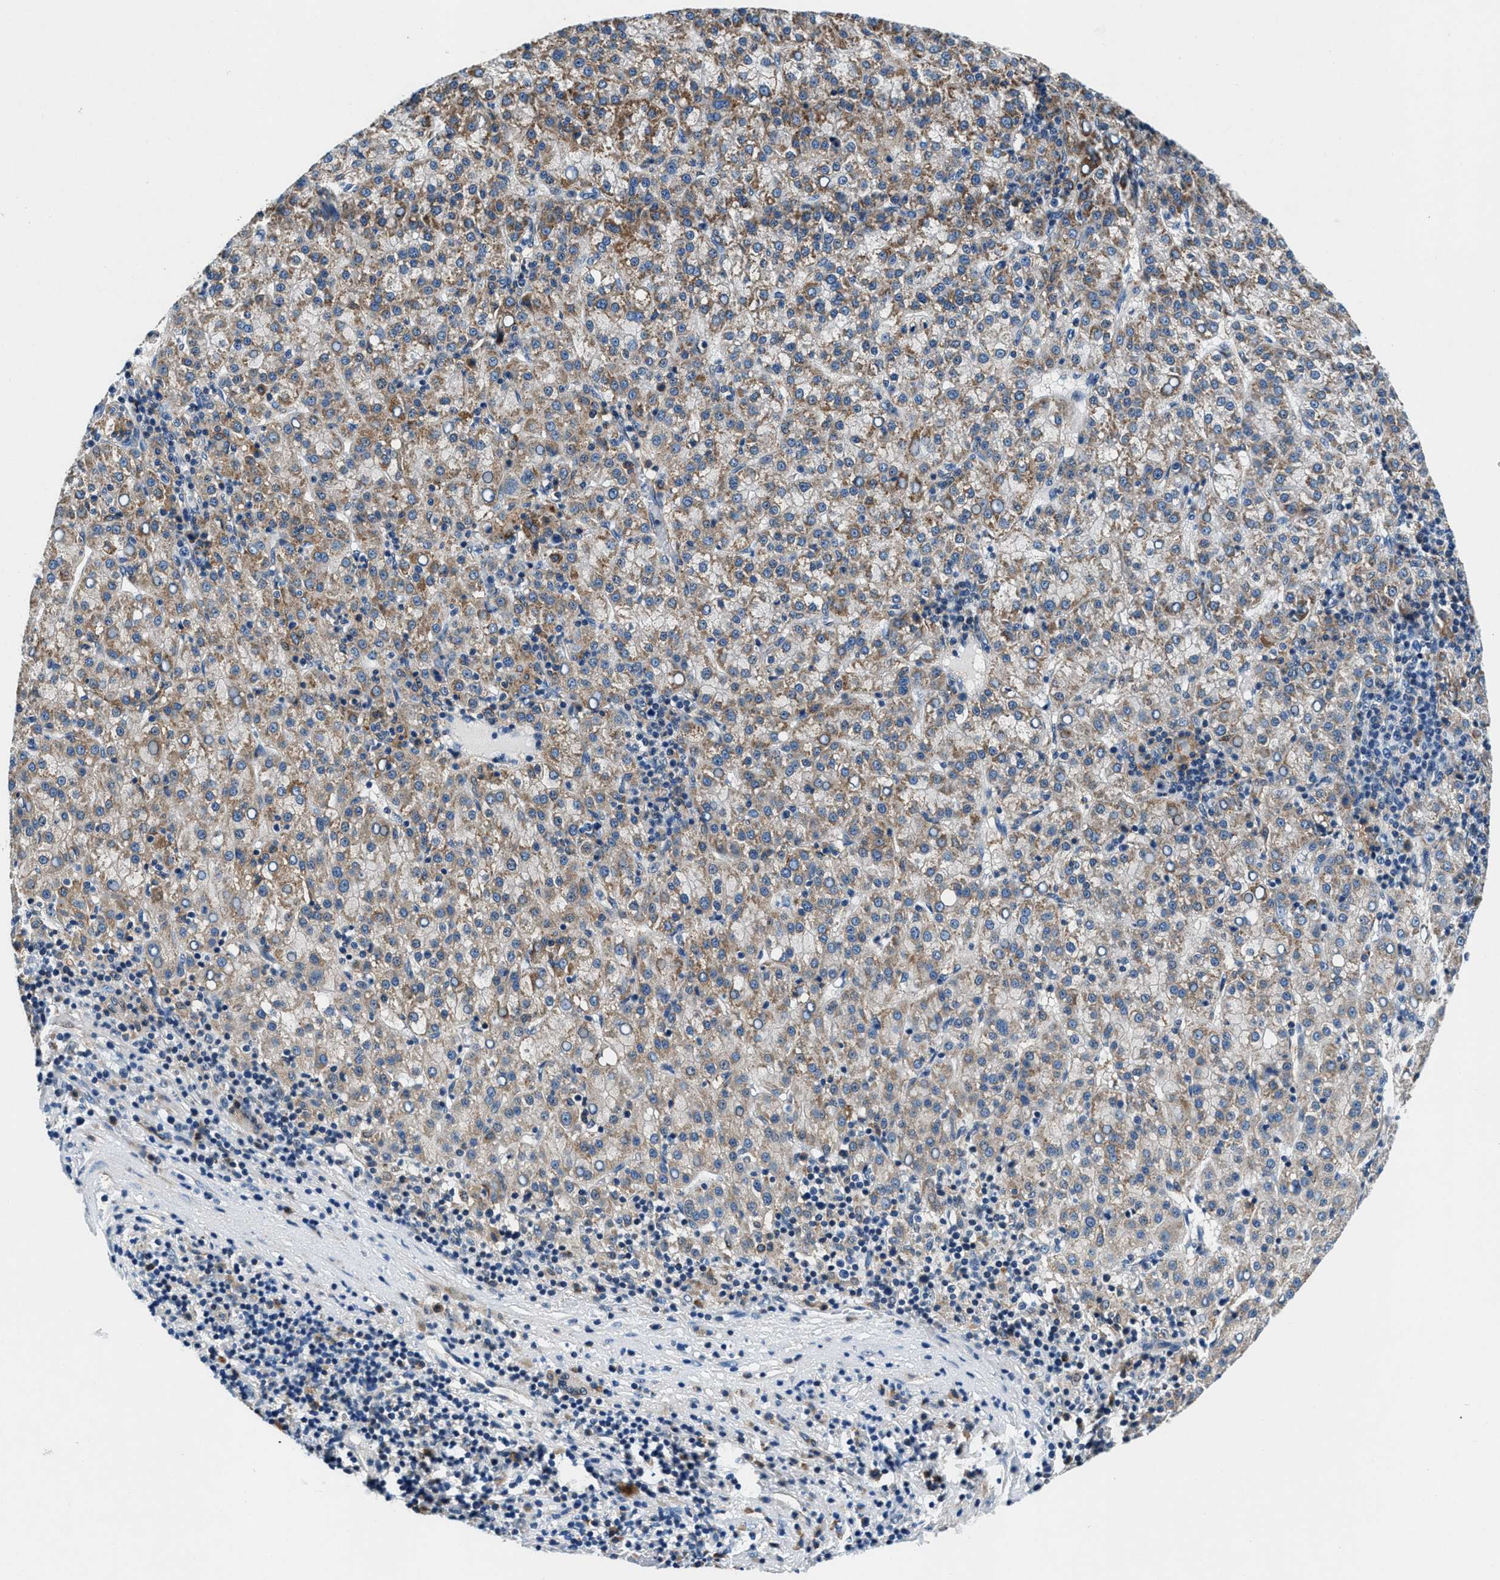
{"staining": {"intensity": "moderate", "quantity": ">75%", "location": "cytoplasmic/membranous"}, "tissue": "liver cancer", "cell_type": "Tumor cells", "image_type": "cancer", "snomed": [{"axis": "morphology", "description": "Carcinoma, Hepatocellular, NOS"}, {"axis": "topography", "description": "Liver"}], "caption": "Brown immunohistochemical staining in liver cancer (hepatocellular carcinoma) shows moderate cytoplasmic/membranous positivity in approximately >75% of tumor cells.", "gene": "SLFN11", "patient": {"sex": "female", "age": 58}}